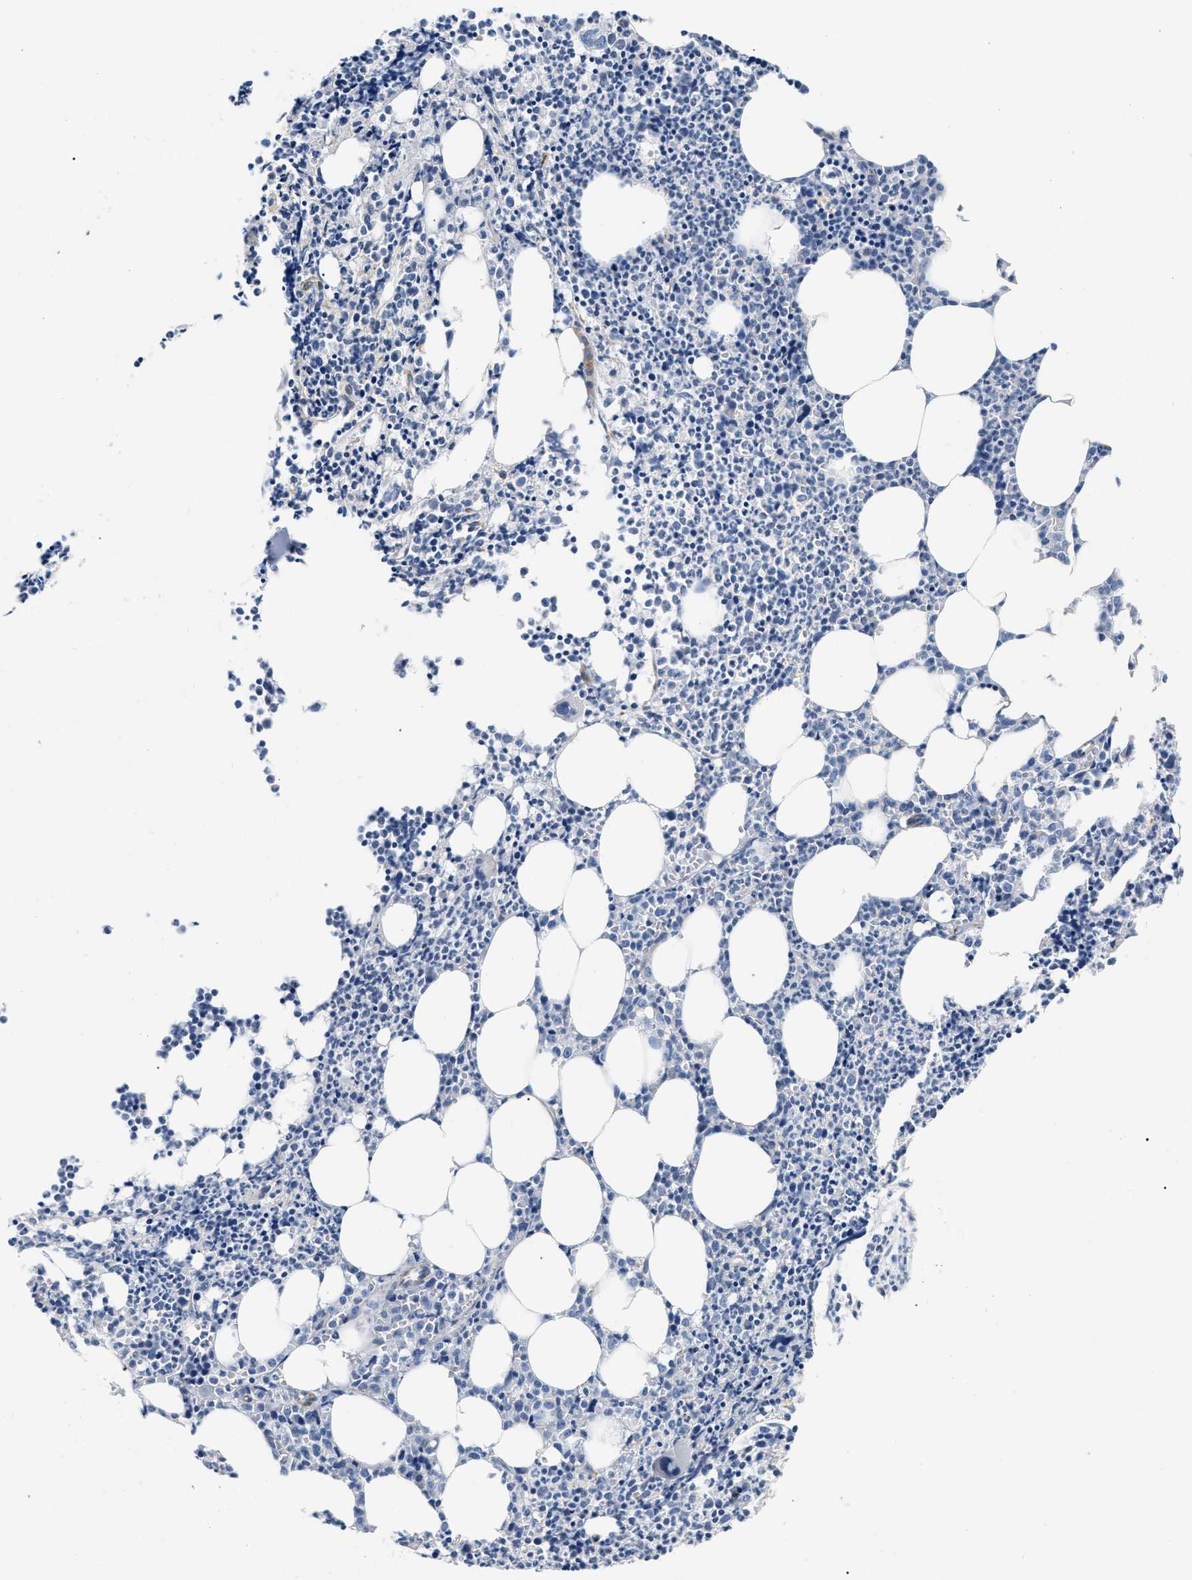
{"staining": {"intensity": "weak", "quantity": "<25%", "location": "cytoplasmic/membranous"}, "tissue": "bone marrow", "cell_type": "Hematopoietic cells", "image_type": "normal", "snomed": [{"axis": "morphology", "description": "Normal tissue, NOS"}, {"axis": "morphology", "description": "Inflammation, NOS"}, {"axis": "topography", "description": "Bone marrow"}], "caption": "A histopathology image of human bone marrow is negative for staining in hematopoietic cells.", "gene": "DHX58", "patient": {"sex": "female", "age": 53}}